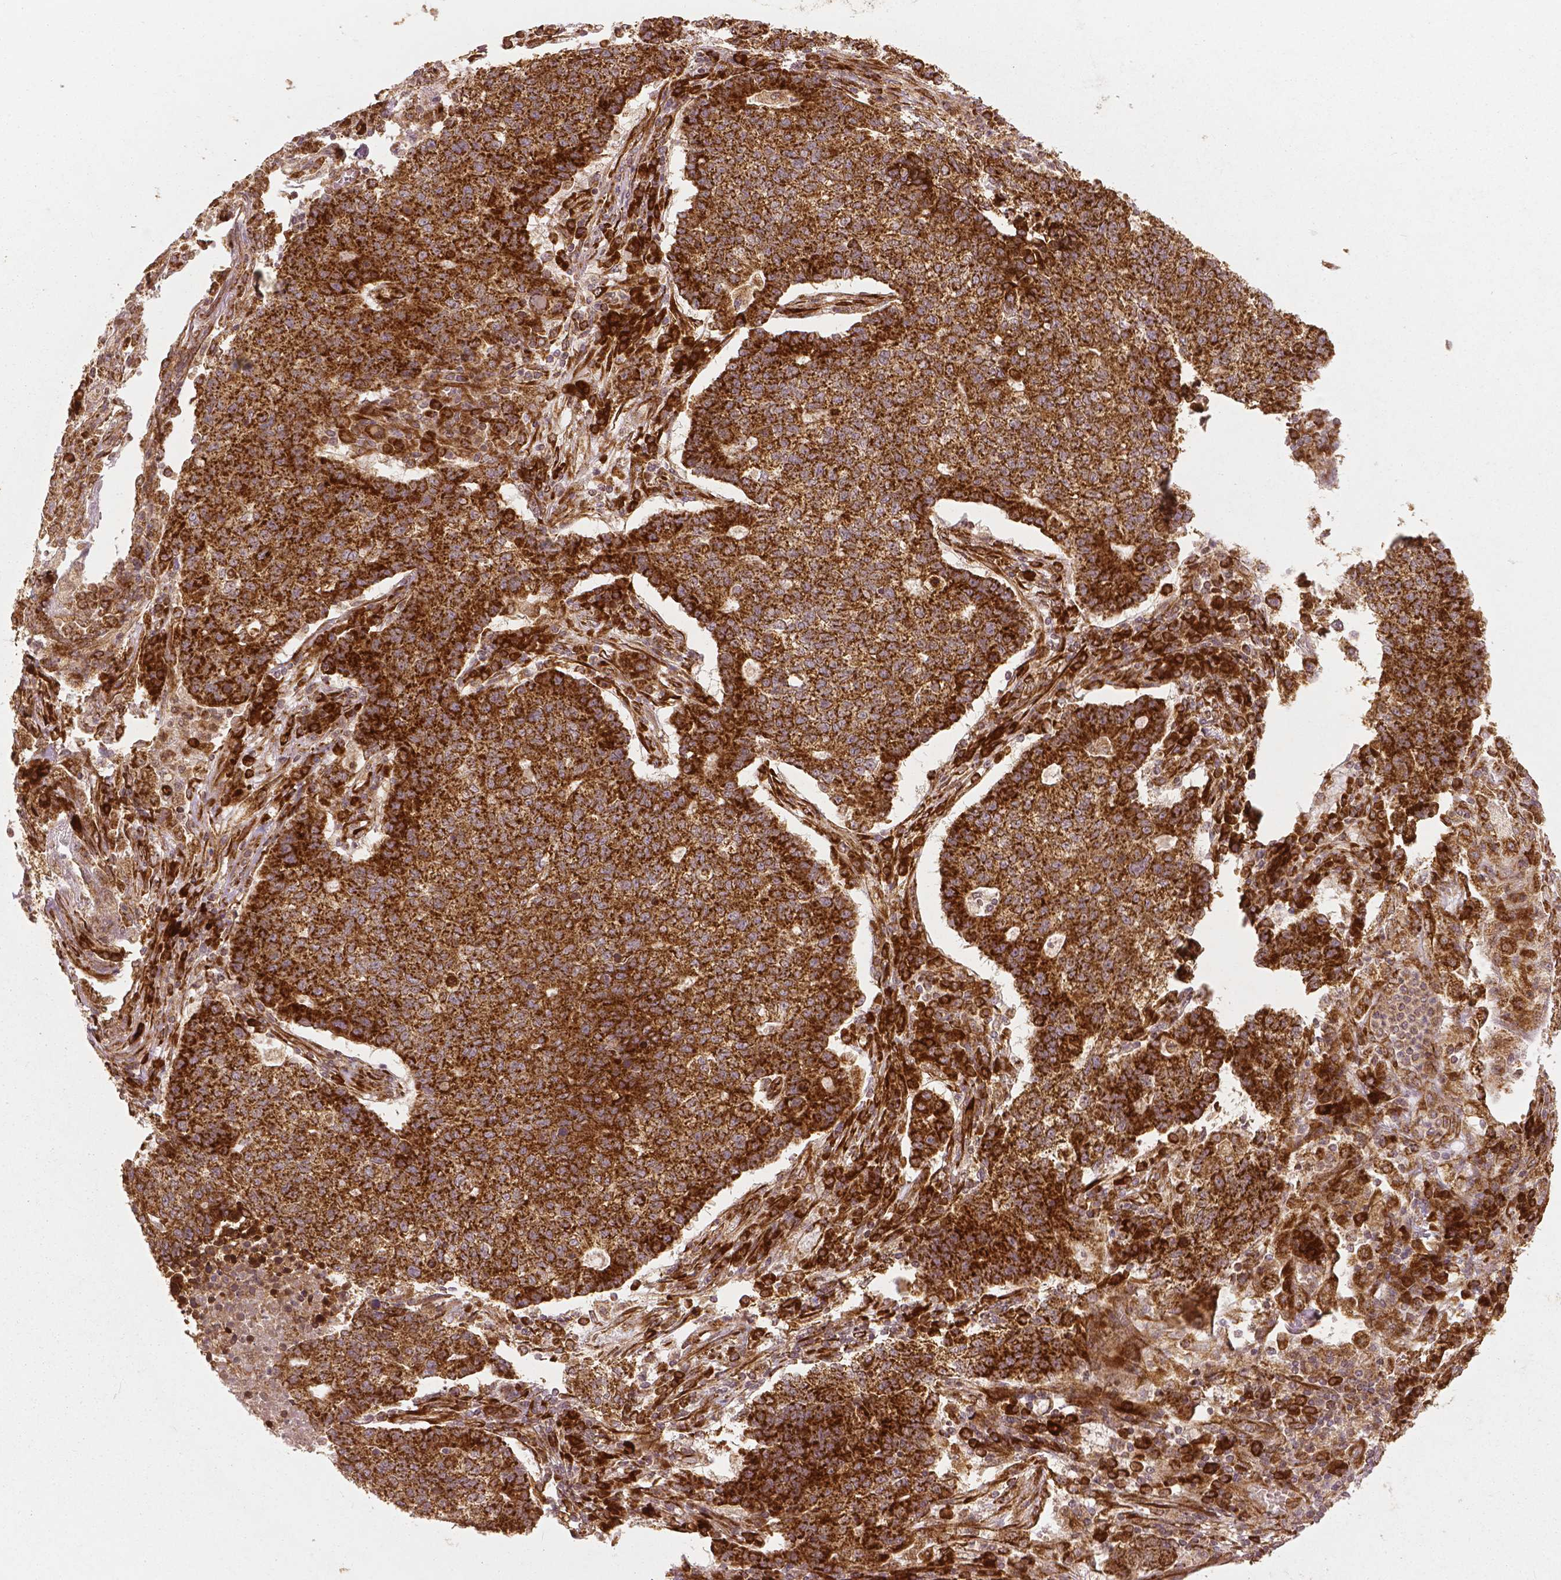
{"staining": {"intensity": "strong", "quantity": ">75%", "location": "cytoplasmic/membranous"}, "tissue": "lung cancer", "cell_type": "Tumor cells", "image_type": "cancer", "snomed": [{"axis": "morphology", "description": "Adenocarcinoma, NOS"}, {"axis": "topography", "description": "Lung"}], "caption": "Tumor cells demonstrate high levels of strong cytoplasmic/membranous staining in about >75% of cells in adenocarcinoma (lung).", "gene": "PGAM5", "patient": {"sex": "male", "age": 57}}